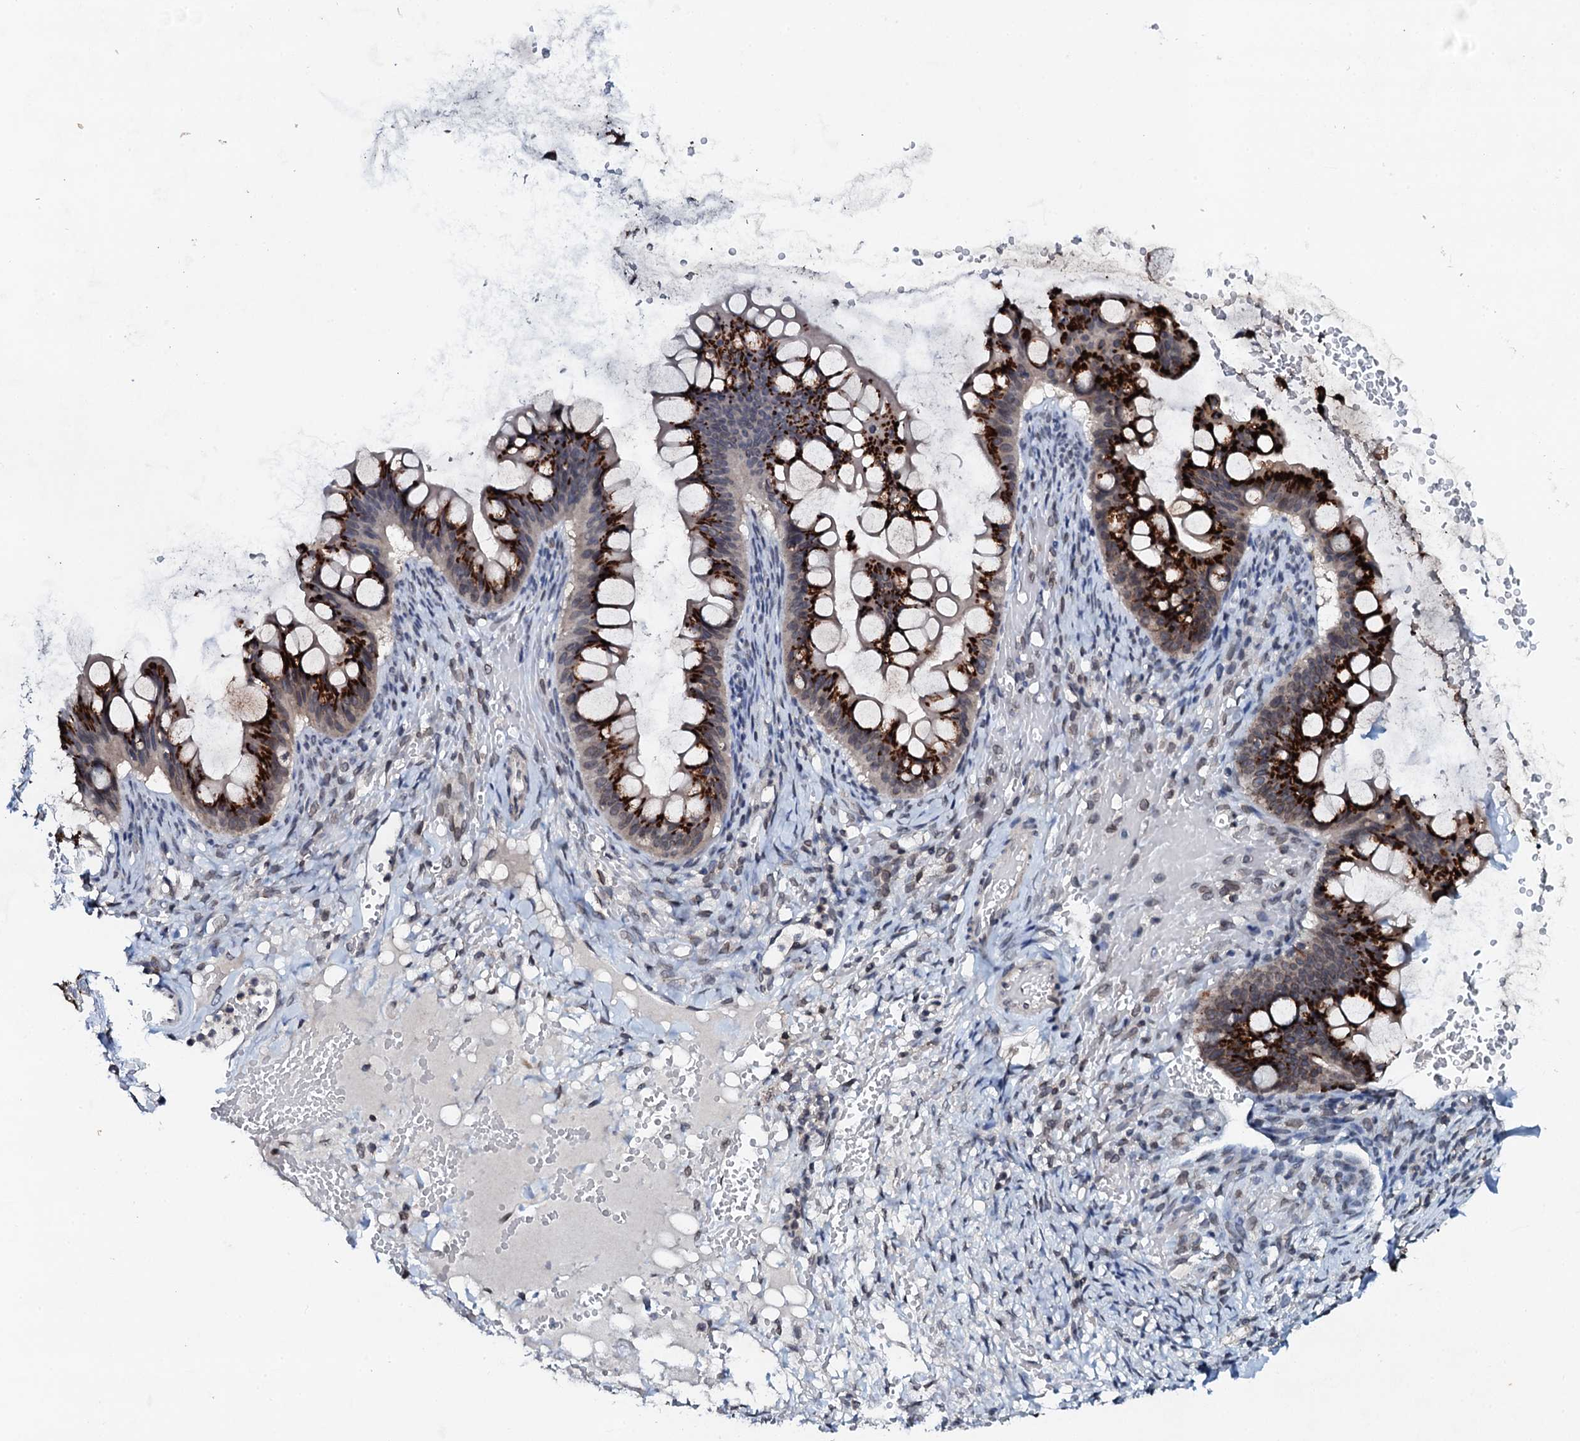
{"staining": {"intensity": "strong", "quantity": "25%-75%", "location": "cytoplasmic/membranous"}, "tissue": "ovarian cancer", "cell_type": "Tumor cells", "image_type": "cancer", "snomed": [{"axis": "morphology", "description": "Cystadenocarcinoma, mucinous, NOS"}, {"axis": "topography", "description": "Ovary"}], "caption": "An image of human ovarian cancer stained for a protein shows strong cytoplasmic/membranous brown staining in tumor cells.", "gene": "SNTA1", "patient": {"sex": "female", "age": 73}}